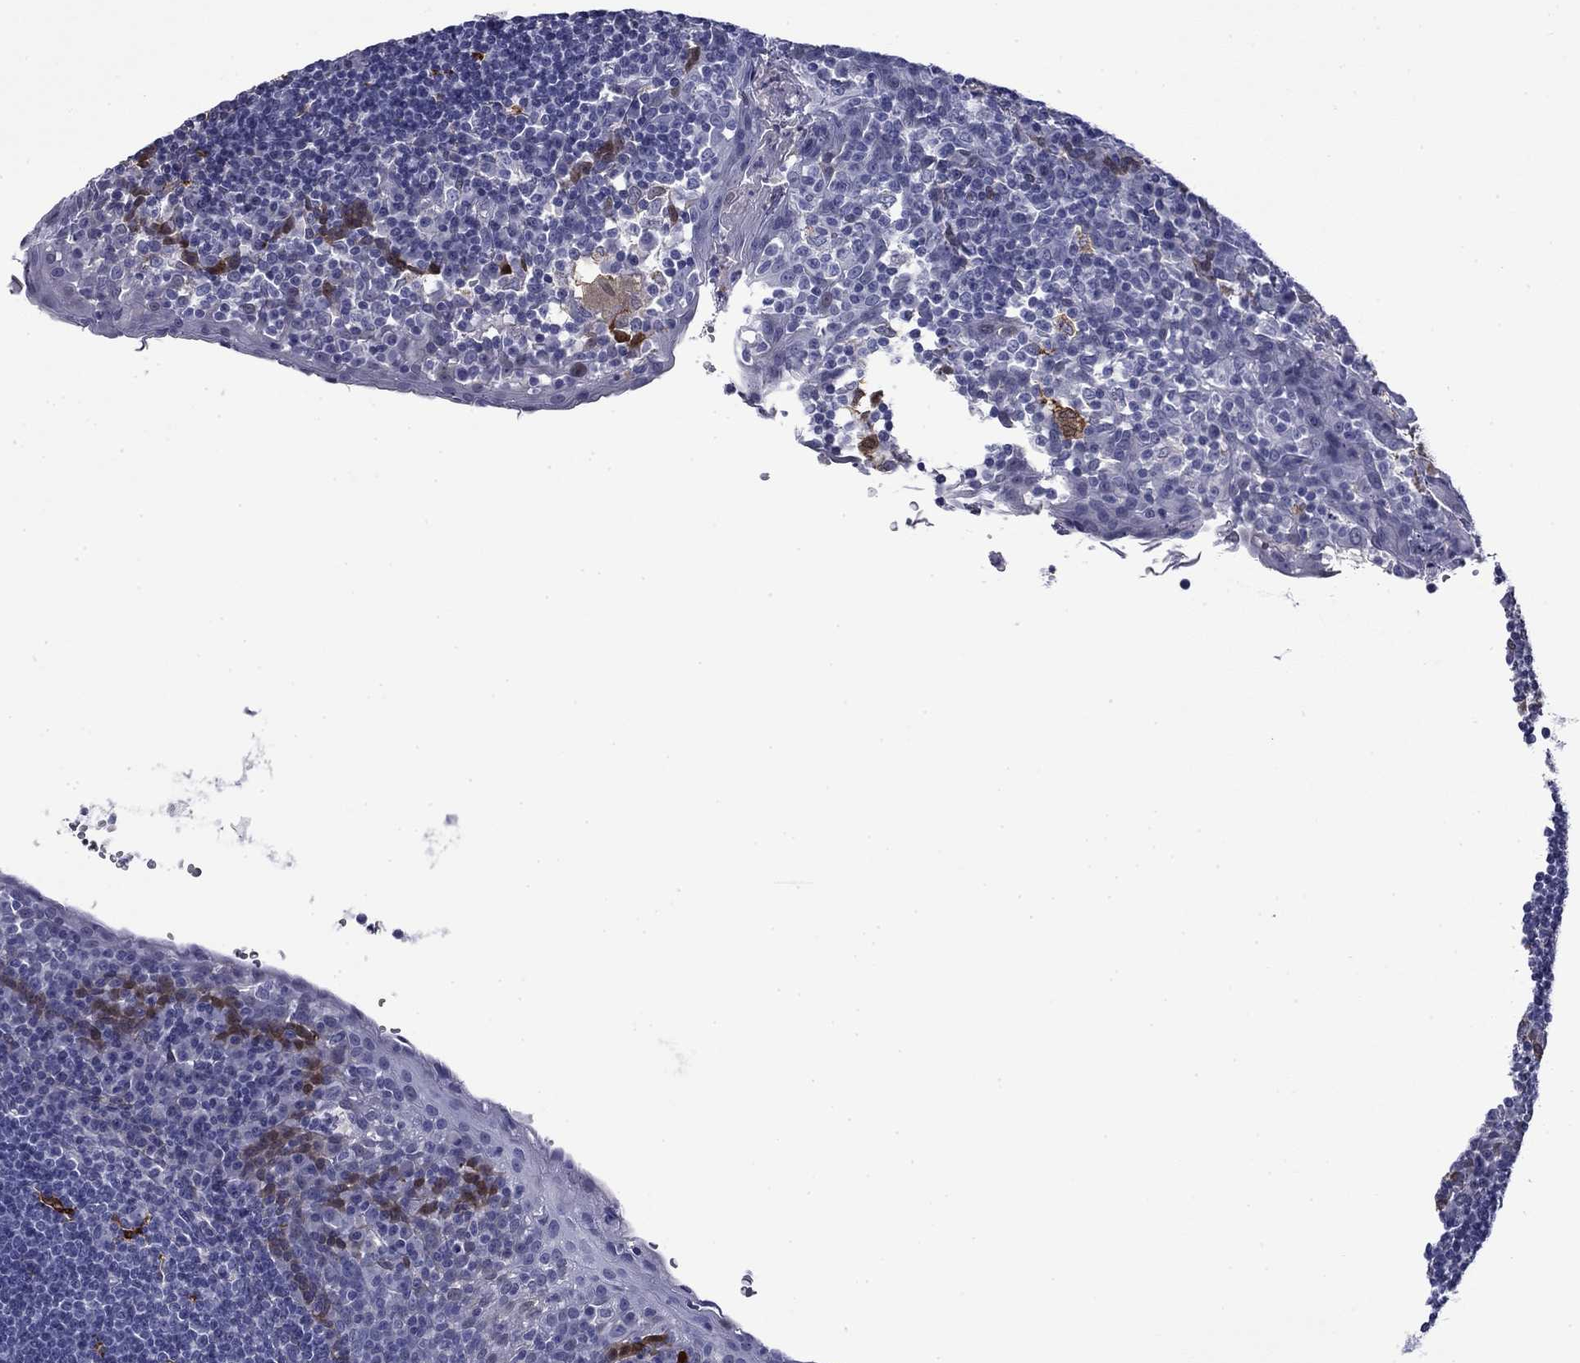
{"staining": {"intensity": "moderate", "quantity": "<25%", "location": "cytoplasmic/membranous"}, "tissue": "tonsil", "cell_type": "Germinal center cells", "image_type": "normal", "snomed": [{"axis": "morphology", "description": "Normal tissue, NOS"}, {"axis": "topography", "description": "Tonsil"}], "caption": "Protein expression analysis of benign human tonsil reveals moderate cytoplasmic/membranous expression in about <25% of germinal center cells. The protein is stained brown, and the nuclei are stained in blue (DAB IHC with brightfield microscopy, high magnification).", "gene": "BCL2L14", "patient": {"sex": "female", "age": 13}}